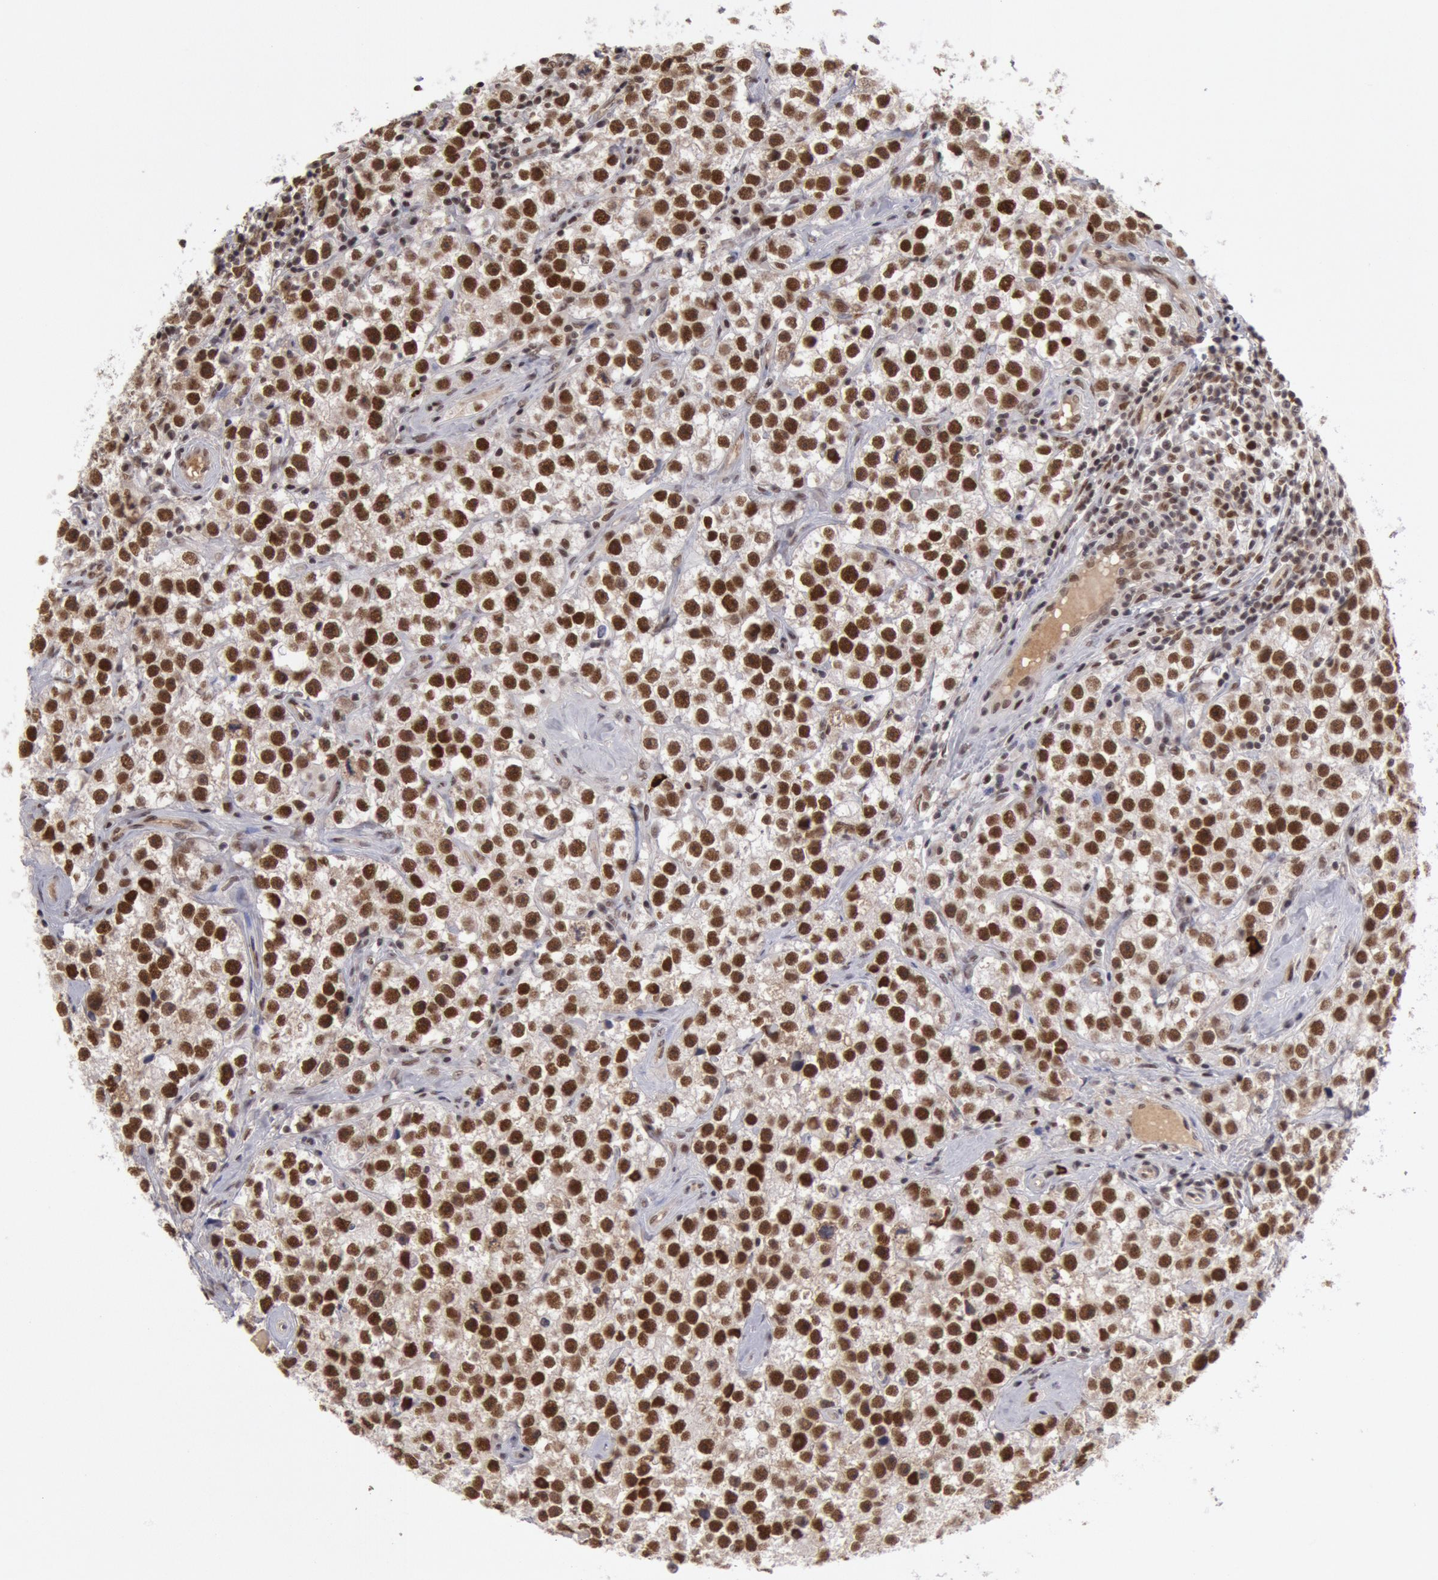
{"staining": {"intensity": "moderate", "quantity": ">75%", "location": "nuclear"}, "tissue": "testis cancer", "cell_type": "Tumor cells", "image_type": "cancer", "snomed": [{"axis": "morphology", "description": "Seminoma, NOS"}, {"axis": "topography", "description": "Testis"}], "caption": "Immunohistochemistry (IHC) image of neoplastic tissue: human testis cancer (seminoma) stained using immunohistochemistry (IHC) demonstrates medium levels of moderate protein expression localized specifically in the nuclear of tumor cells, appearing as a nuclear brown color.", "gene": "PPP4R3B", "patient": {"sex": "male", "age": 32}}